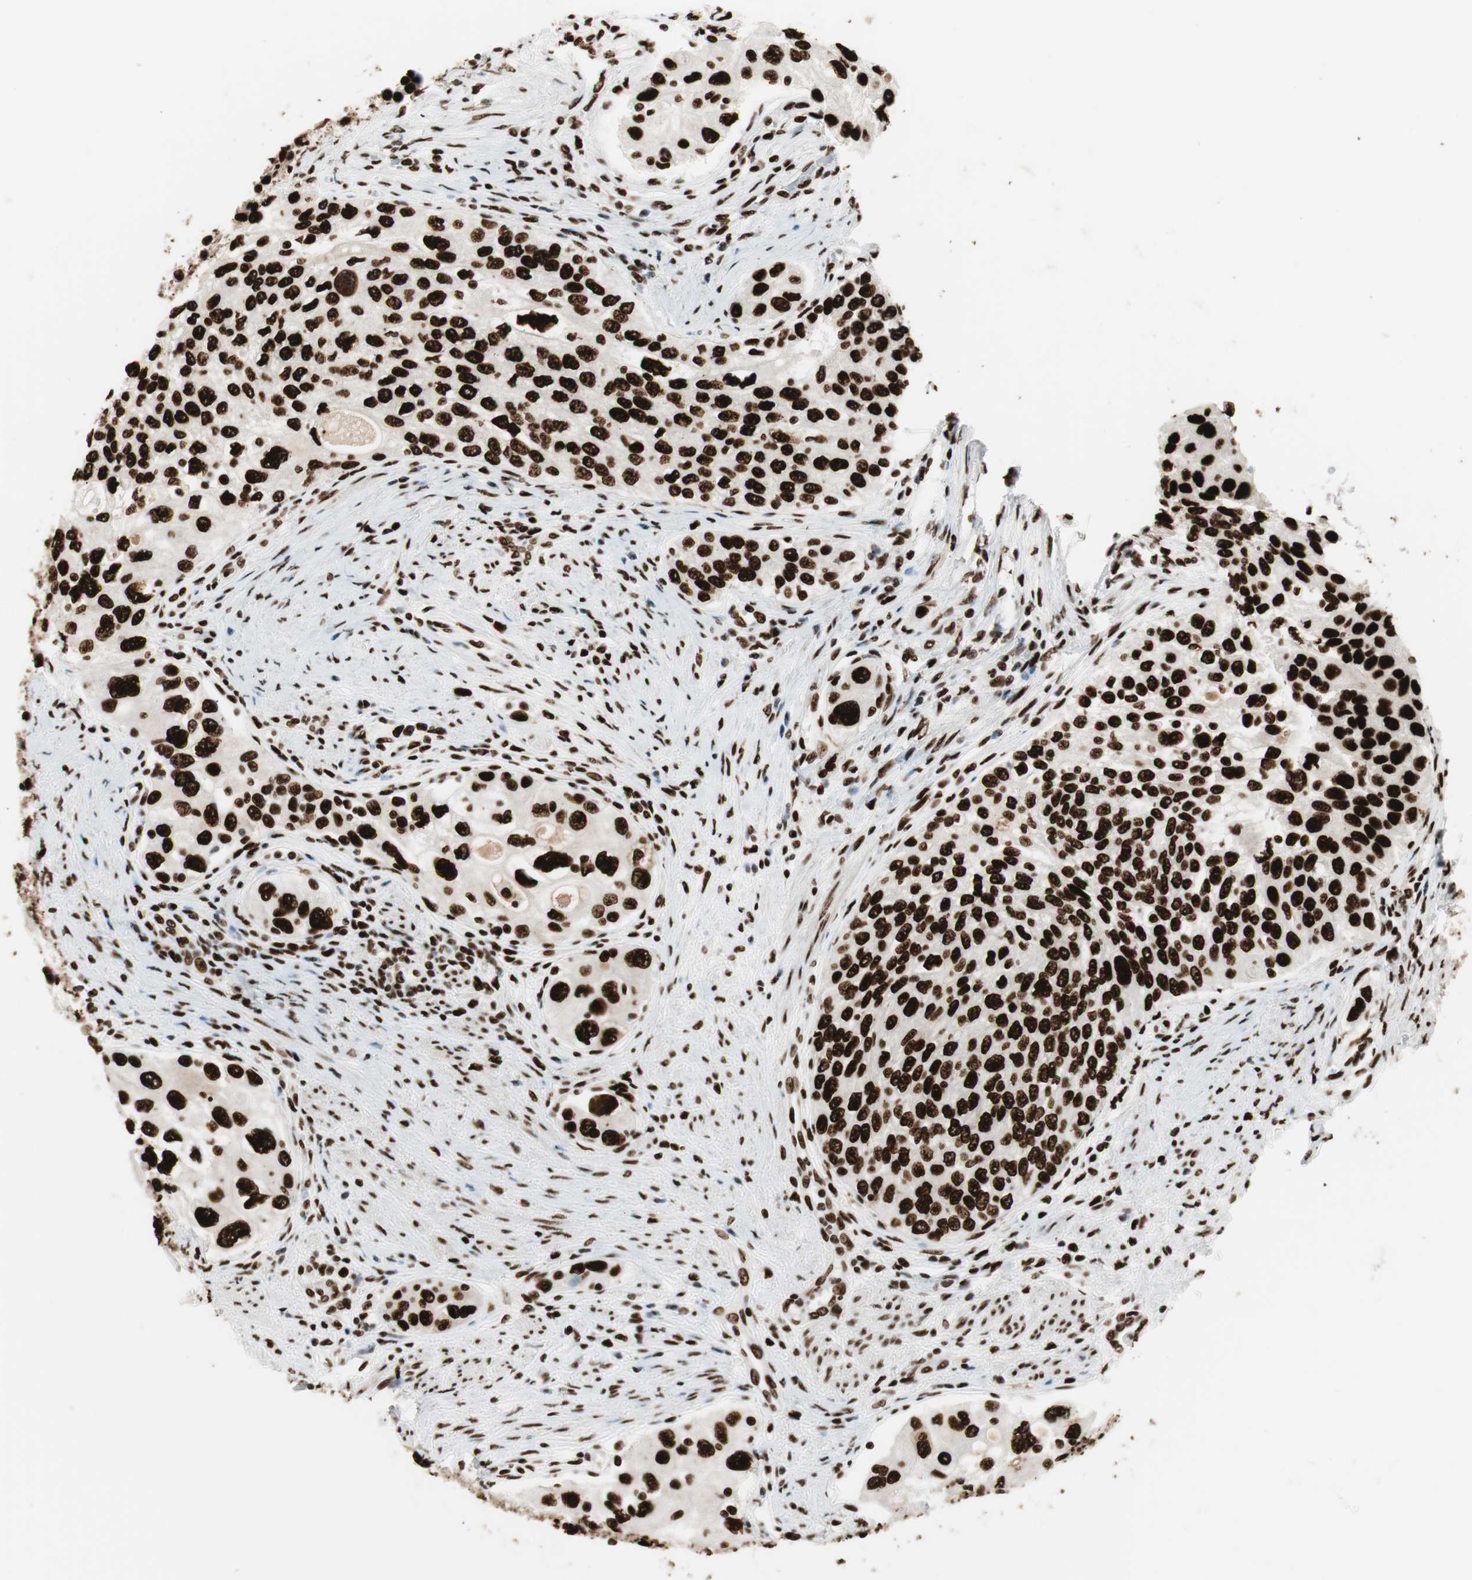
{"staining": {"intensity": "strong", "quantity": ">75%", "location": "nuclear"}, "tissue": "urothelial cancer", "cell_type": "Tumor cells", "image_type": "cancer", "snomed": [{"axis": "morphology", "description": "Urothelial carcinoma, High grade"}, {"axis": "topography", "description": "Urinary bladder"}], "caption": "This image reveals immunohistochemistry staining of urothelial cancer, with high strong nuclear expression in about >75% of tumor cells.", "gene": "PSME3", "patient": {"sex": "female", "age": 56}}